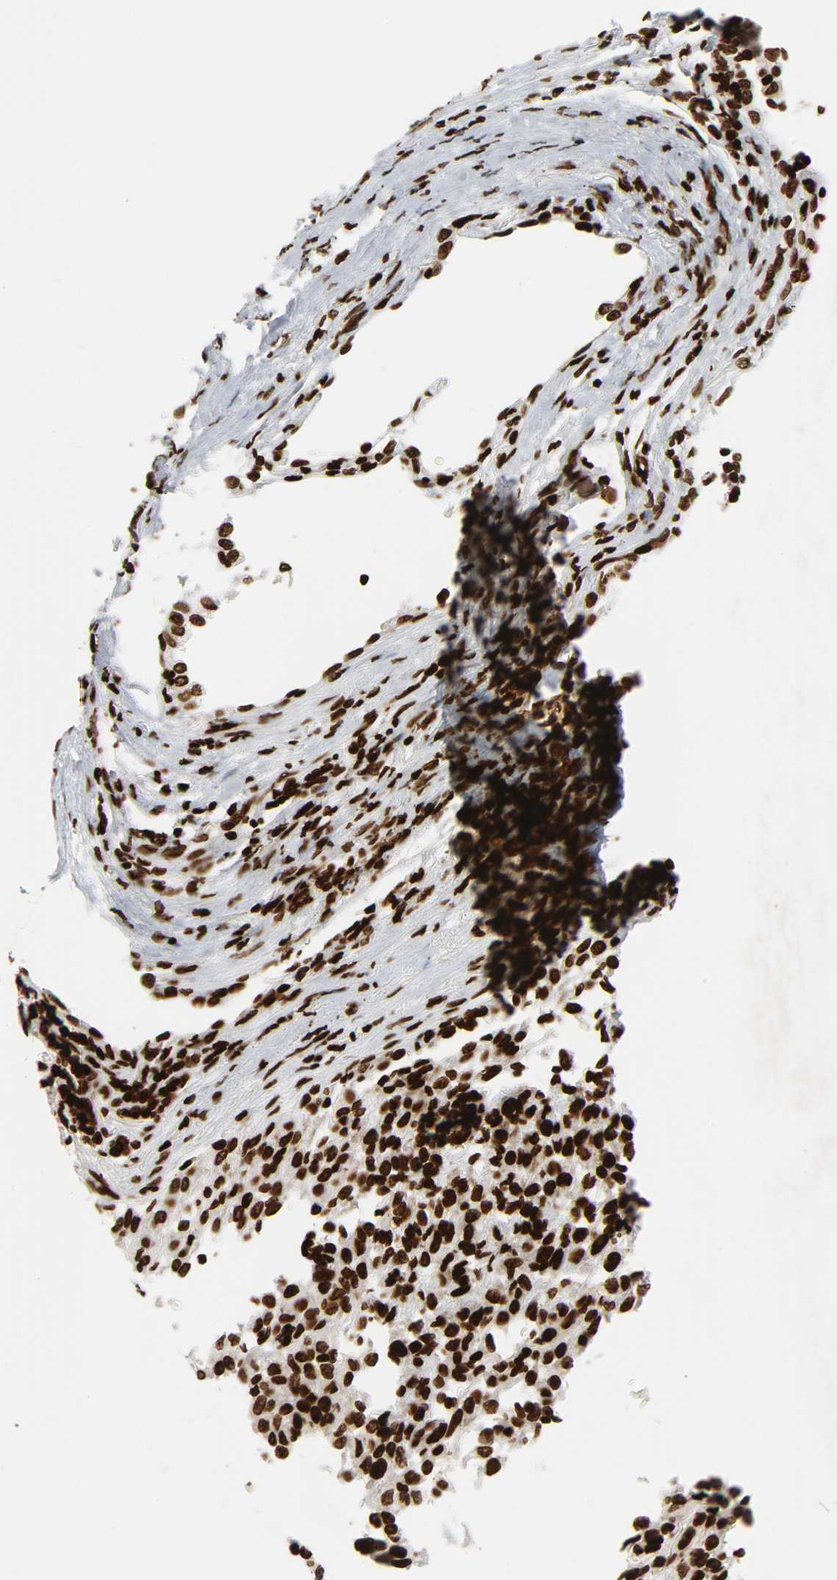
{"staining": {"intensity": "strong", "quantity": ">75%", "location": "nuclear"}, "tissue": "melanoma", "cell_type": "Tumor cells", "image_type": "cancer", "snomed": [{"axis": "morphology", "description": "Malignant melanoma, Metastatic site"}, {"axis": "topography", "description": "Lung"}], "caption": "High-power microscopy captured an immunohistochemistry image of malignant melanoma (metastatic site), revealing strong nuclear expression in about >75% of tumor cells.", "gene": "RXRA", "patient": {"sex": "male", "age": 64}}